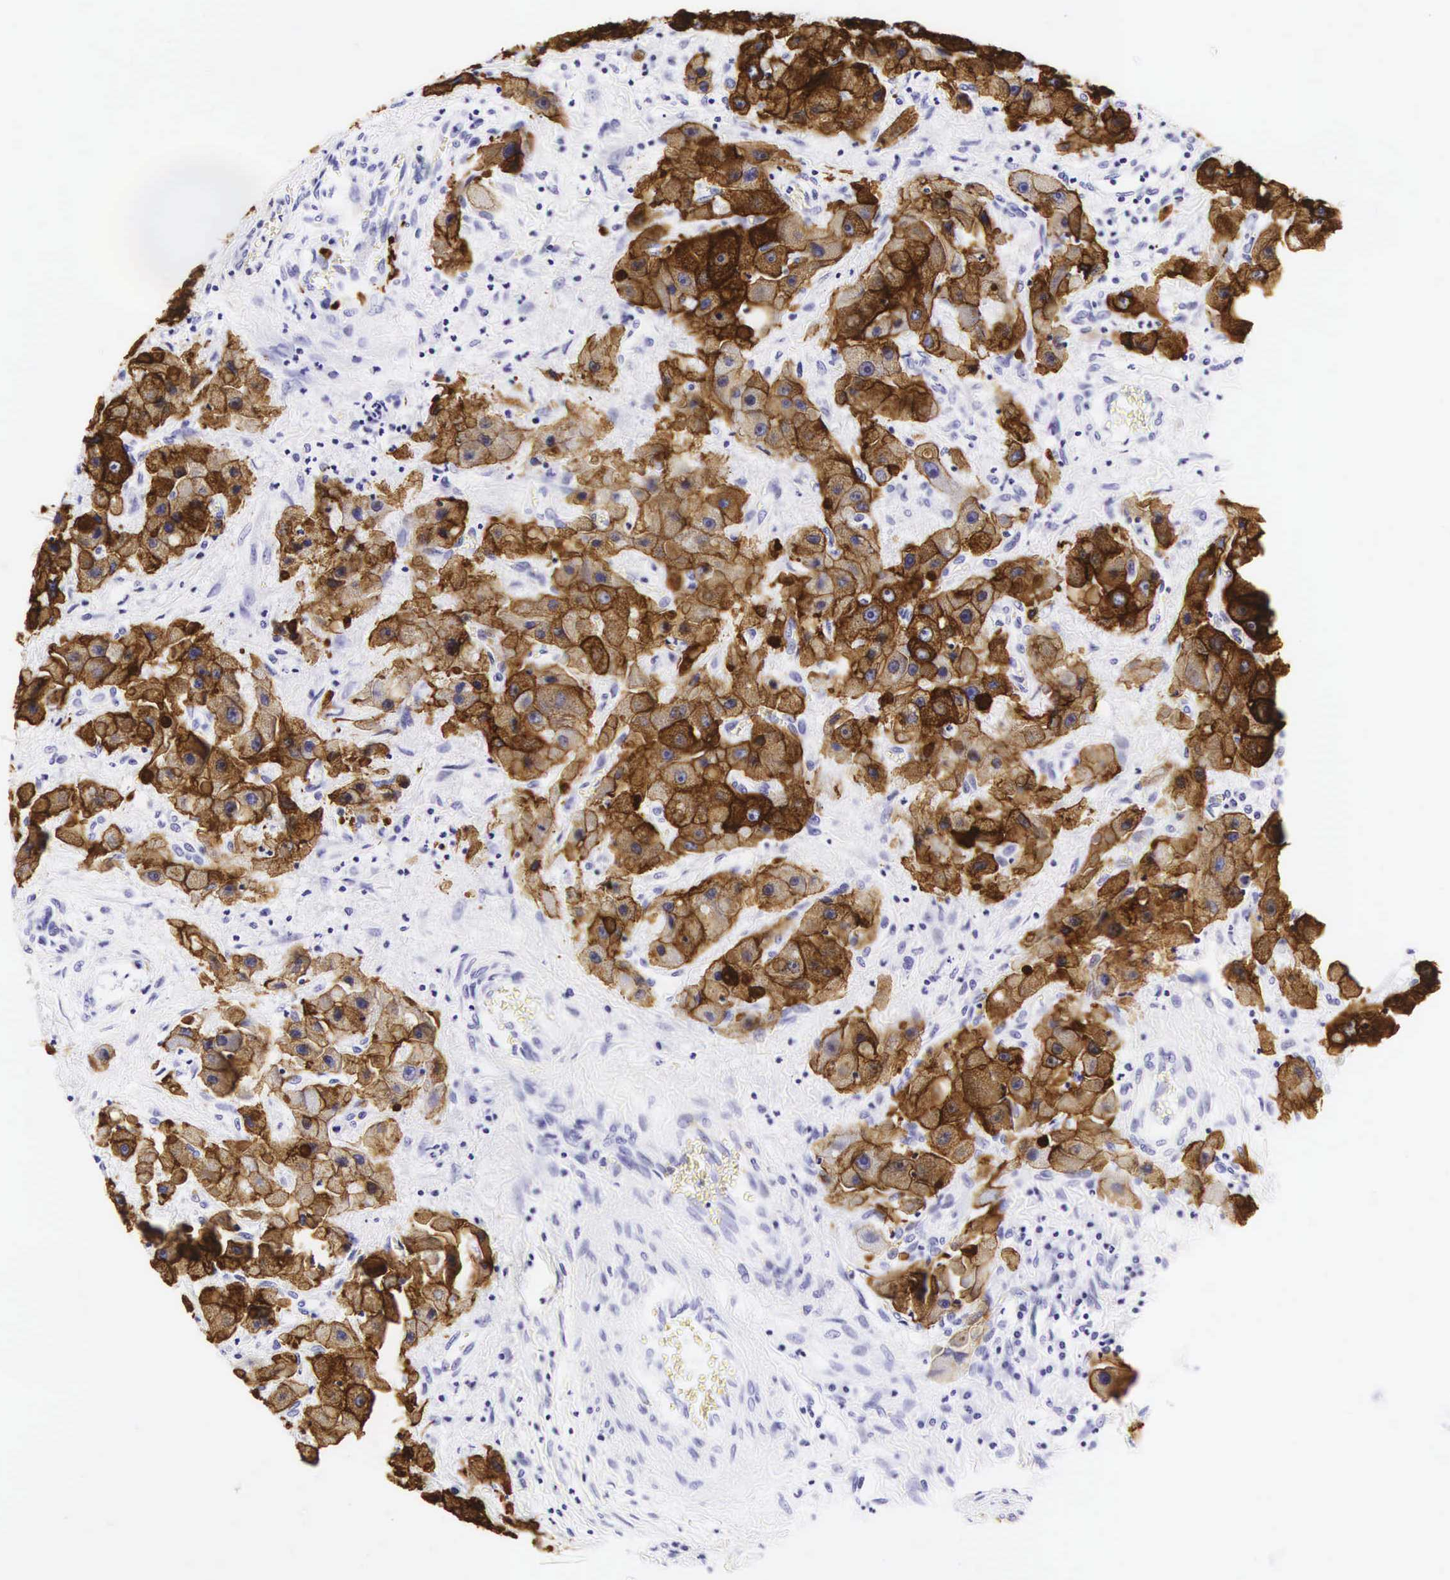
{"staining": {"intensity": "strong", "quantity": ">75%", "location": "cytoplasmic/membranous"}, "tissue": "liver cancer", "cell_type": "Tumor cells", "image_type": "cancer", "snomed": [{"axis": "morphology", "description": "Carcinoma, Hepatocellular, NOS"}, {"axis": "topography", "description": "Liver"}], "caption": "Immunohistochemistry (IHC) of liver cancer (hepatocellular carcinoma) shows high levels of strong cytoplasmic/membranous expression in about >75% of tumor cells.", "gene": "KRT18", "patient": {"sex": "female", "age": 52}}